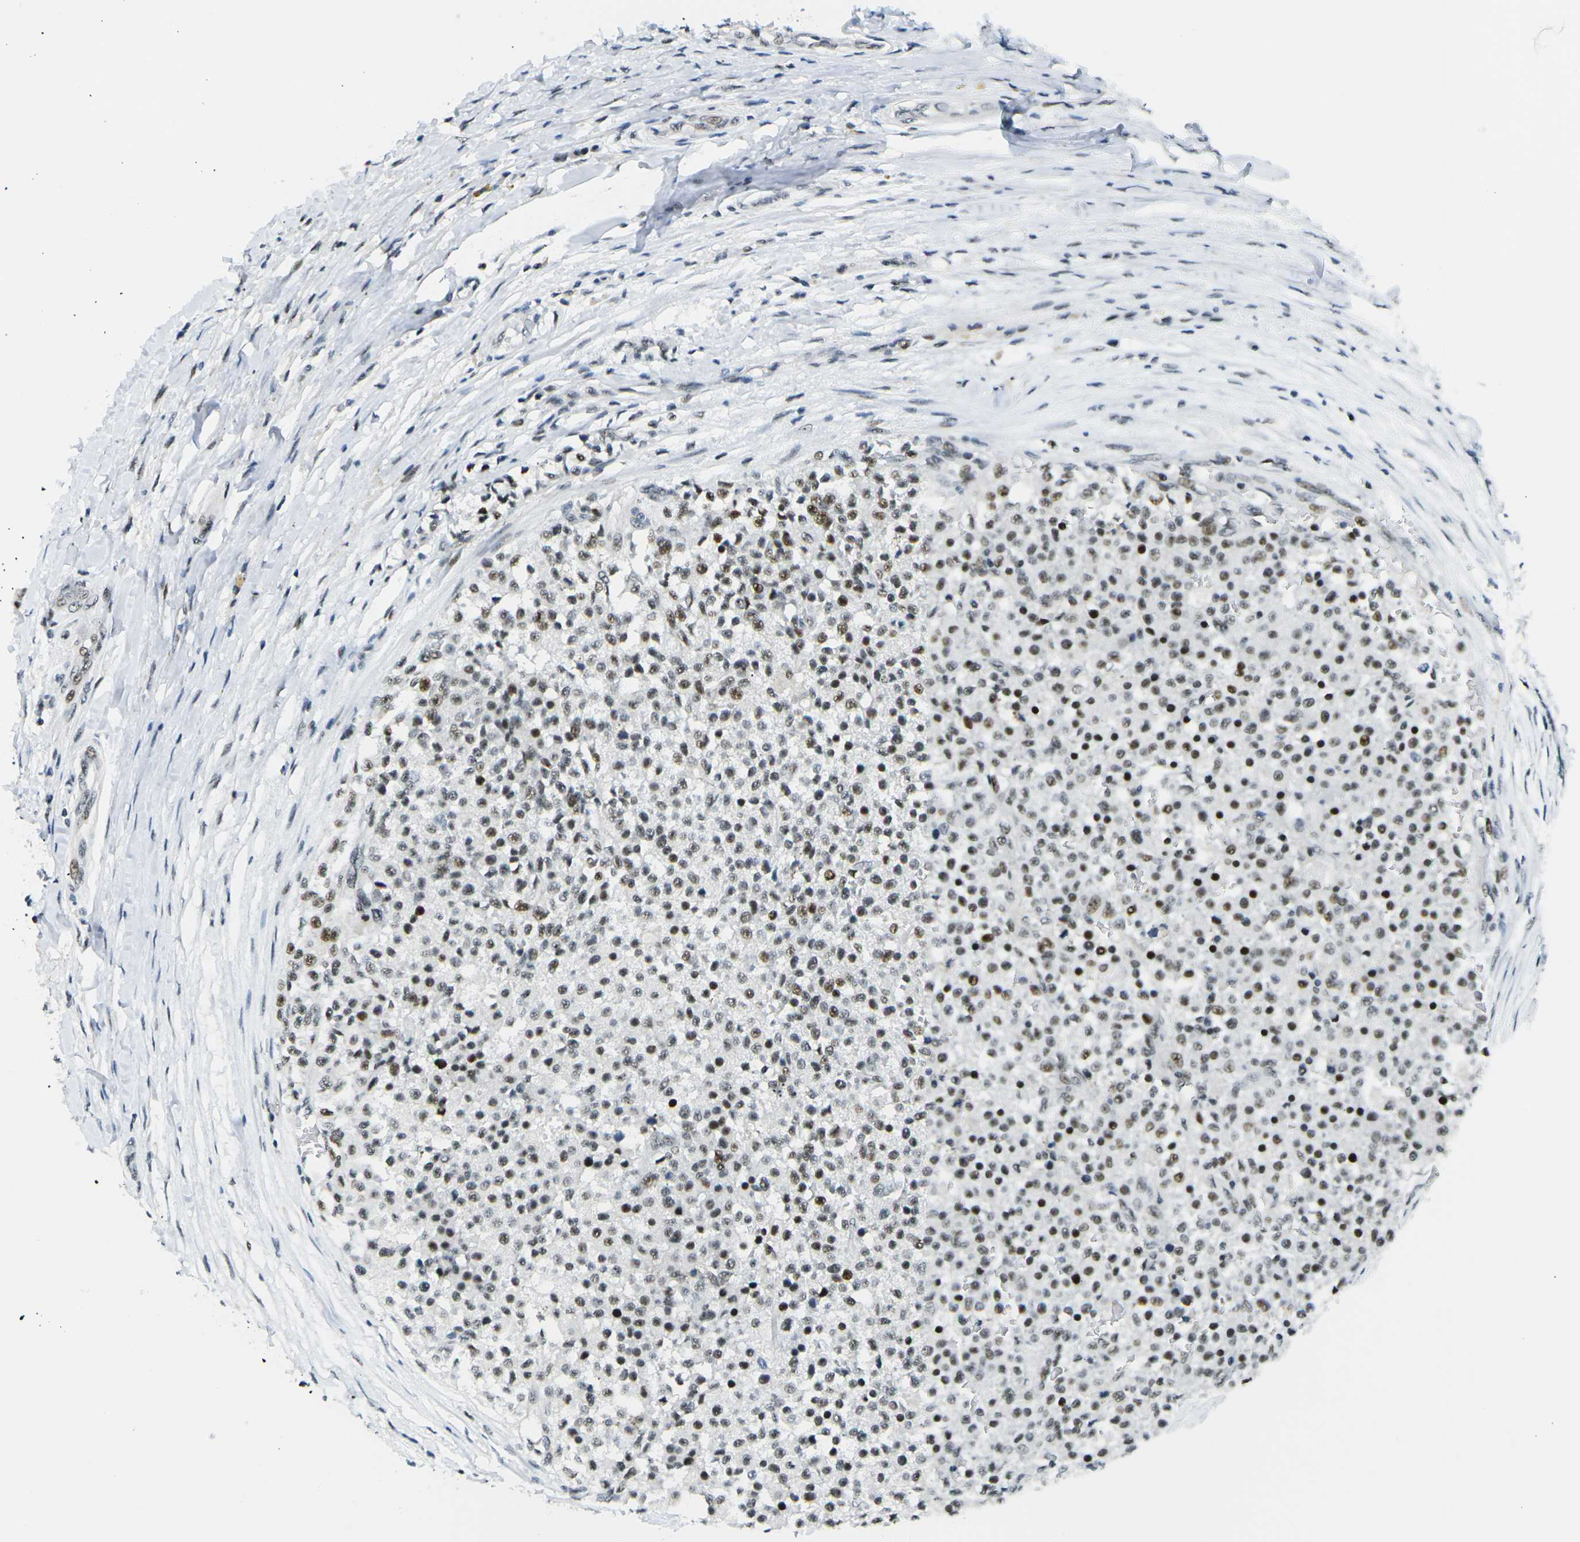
{"staining": {"intensity": "moderate", "quantity": "<25%", "location": "nuclear"}, "tissue": "testis cancer", "cell_type": "Tumor cells", "image_type": "cancer", "snomed": [{"axis": "morphology", "description": "Seminoma, NOS"}, {"axis": "topography", "description": "Testis"}], "caption": "A photomicrograph of testis cancer stained for a protein displays moderate nuclear brown staining in tumor cells.", "gene": "PRPF8", "patient": {"sex": "male", "age": 59}}